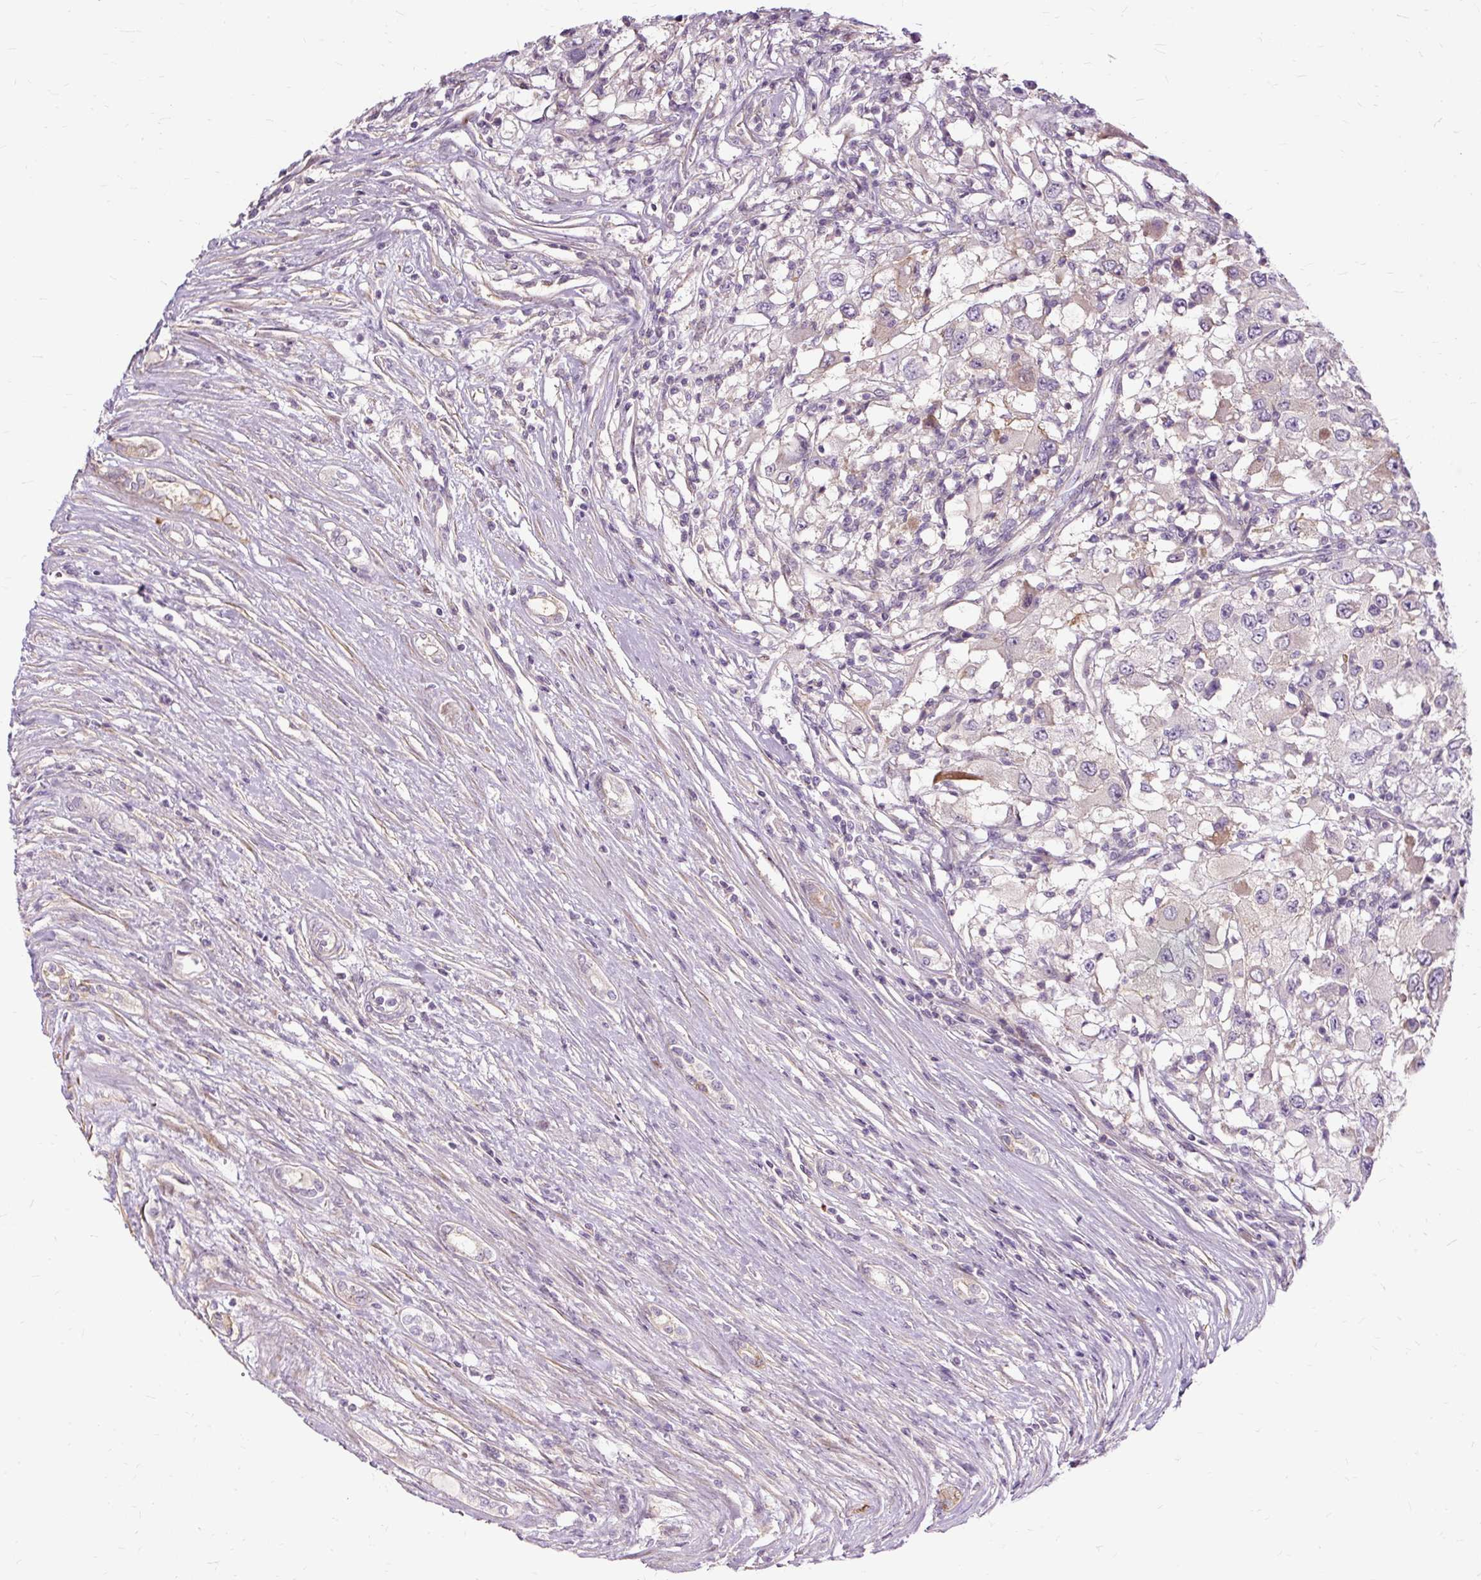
{"staining": {"intensity": "negative", "quantity": "none", "location": "none"}, "tissue": "renal cancer", "cell_type": "Tumor cells", "image_type": "cancer", "snomed": [{"axis": "morphology", "description": "Adenocarcinoma, NOS"}, {"axis": "topography", "description": "Kidney"}], "caption": "This is a photomicrograph of IHC staining of renal cancer, which shows no expression in tumor cells.", "gene": "TSPAN8", "patient": {"sex": "female", "age": 67}}